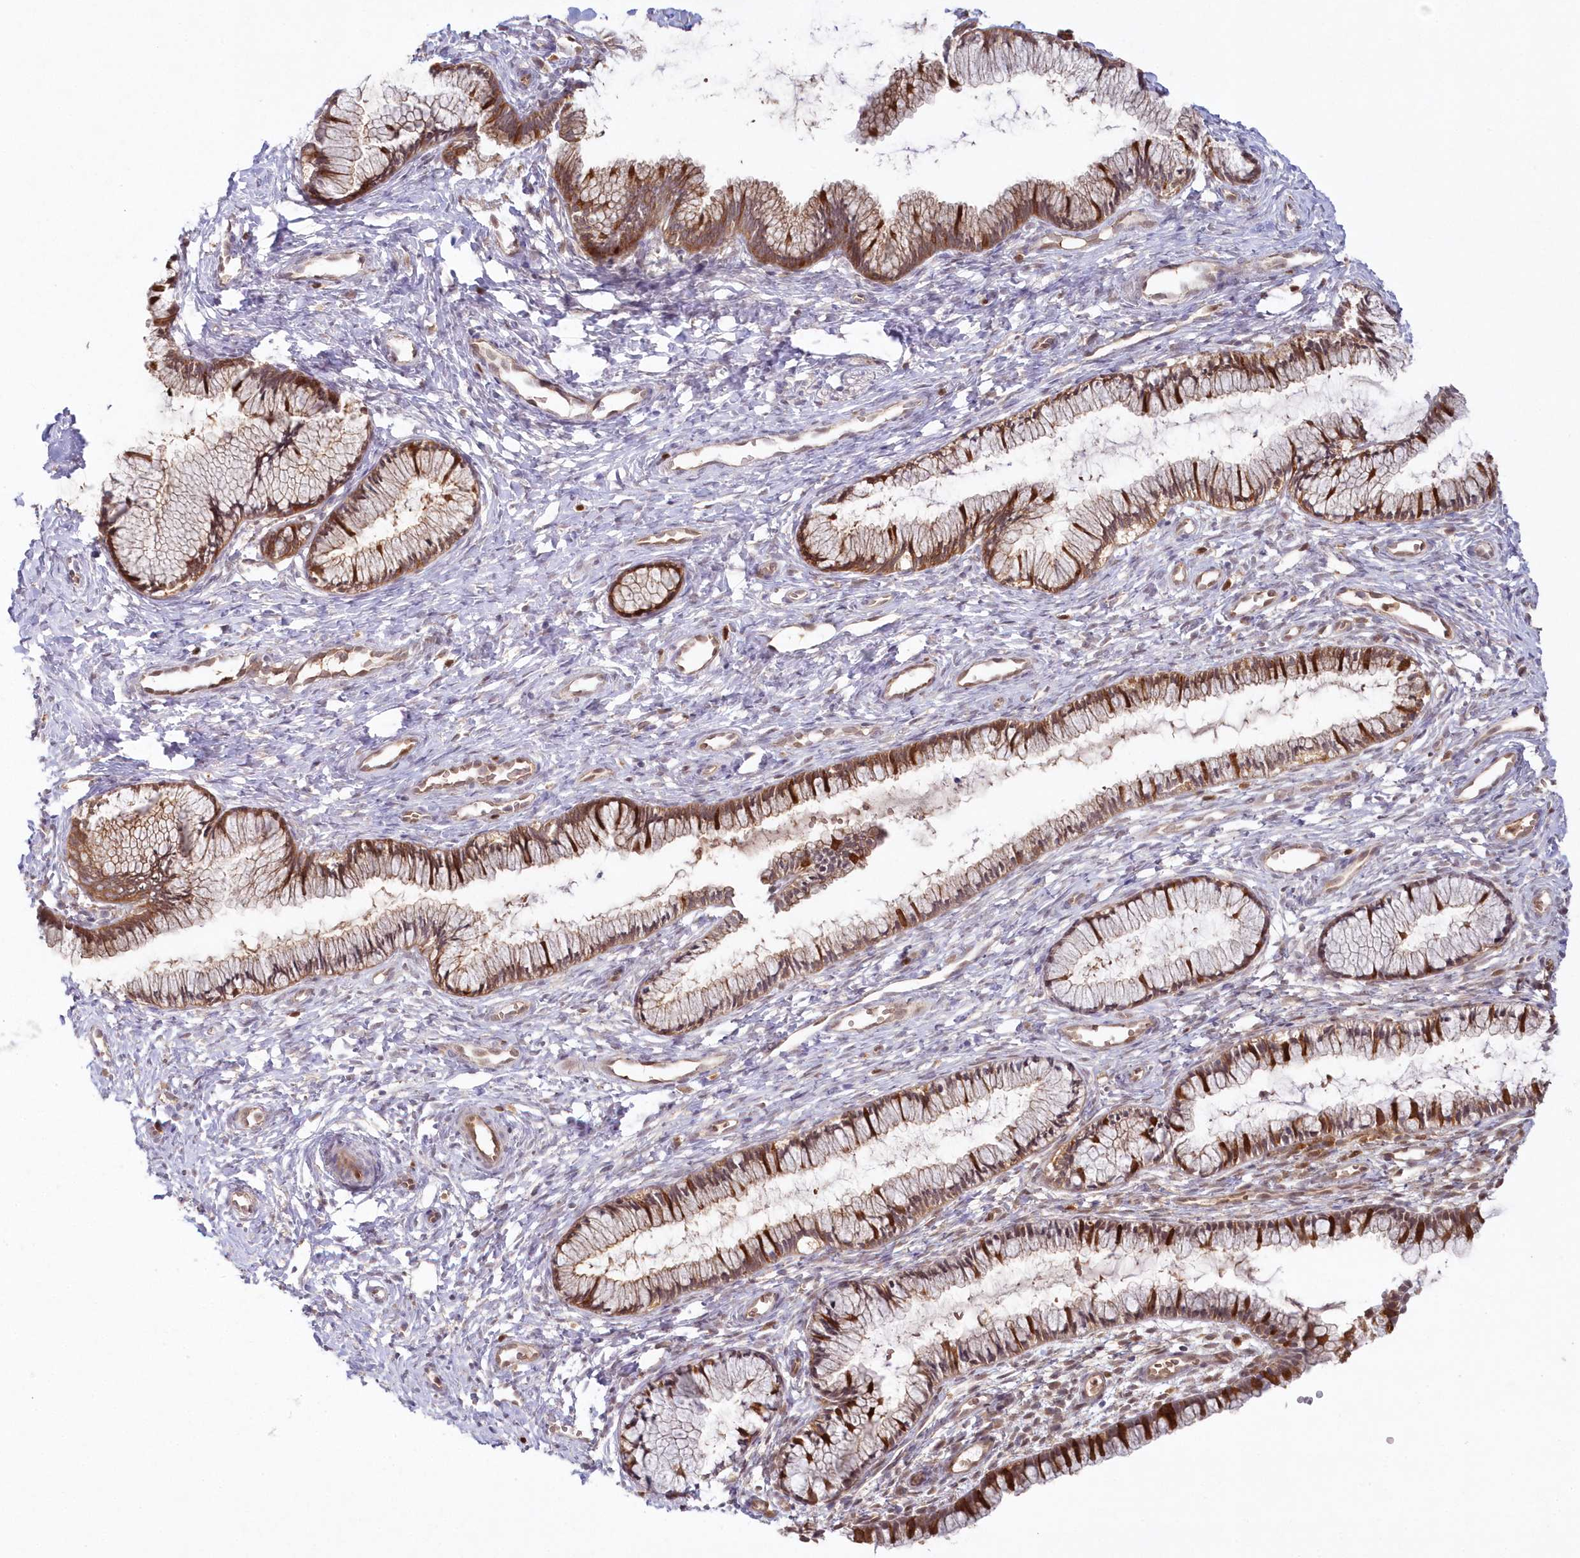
{"staining": {"intensity": "moderate", "quantity": ">75%", "location": "cytoplasmic/membranous"}, "tissue": "cervix", "cell_type": "Glandular cells", "image_type": "normal", "snomed": [{"axis": "morphology", "description": "Normal tissue, NOS"}, {"axis": "topography", "description": "Cervix"}], "caption": "The photomicrograph exhibits staining of normal cervix, revealing moderate cytoplasmic/membranous protein staining (brown color) within glandular cells. The staining was performed using DAB, with brown indicating positive protein expression. Nuclei are stained blue with hematoxylin.", "gene": "GBE1", "patient": {"sex": "female", "age": 27}}